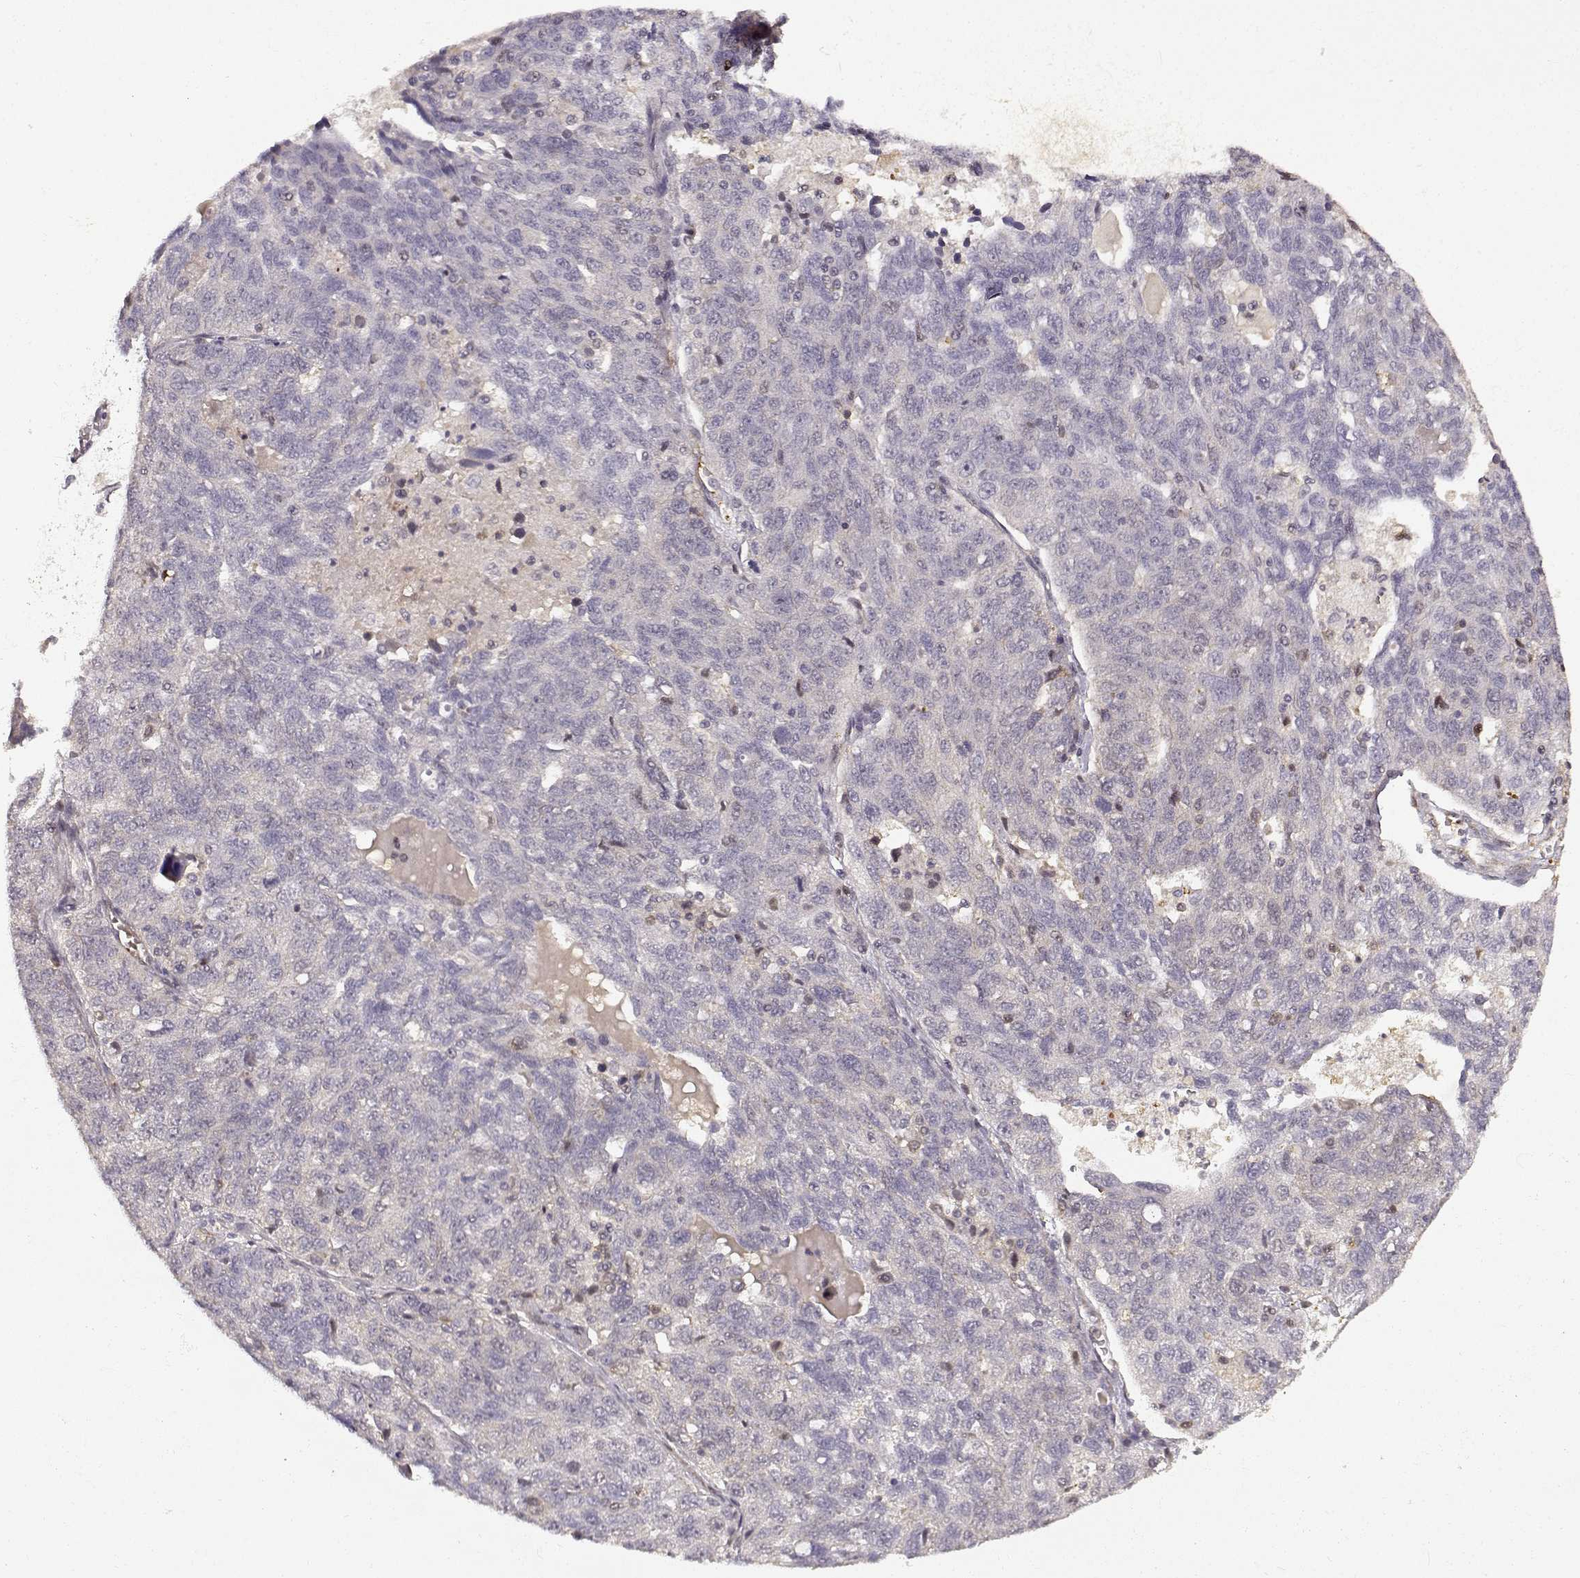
{"staining": {"intensity": "negative", "quantity": "none", "location": "none"}, "tissue": "ovarian cancer", "cell_type": "Tumor cells", "image_type": "cancer", "snomed": [{"axis": "morphology", "description": "Cystadenocarcinoma, serous, NOS"}, {"axis": "topography", "description": "Ovary"}], "caption": "The IHC histopathology image has no significant positivity in tumor cells of ovarian cancer (serous cystadenocarcinoma) tissue.", "gene": "RGS9BP", "patient": {"sex": "female", "age": 71}}